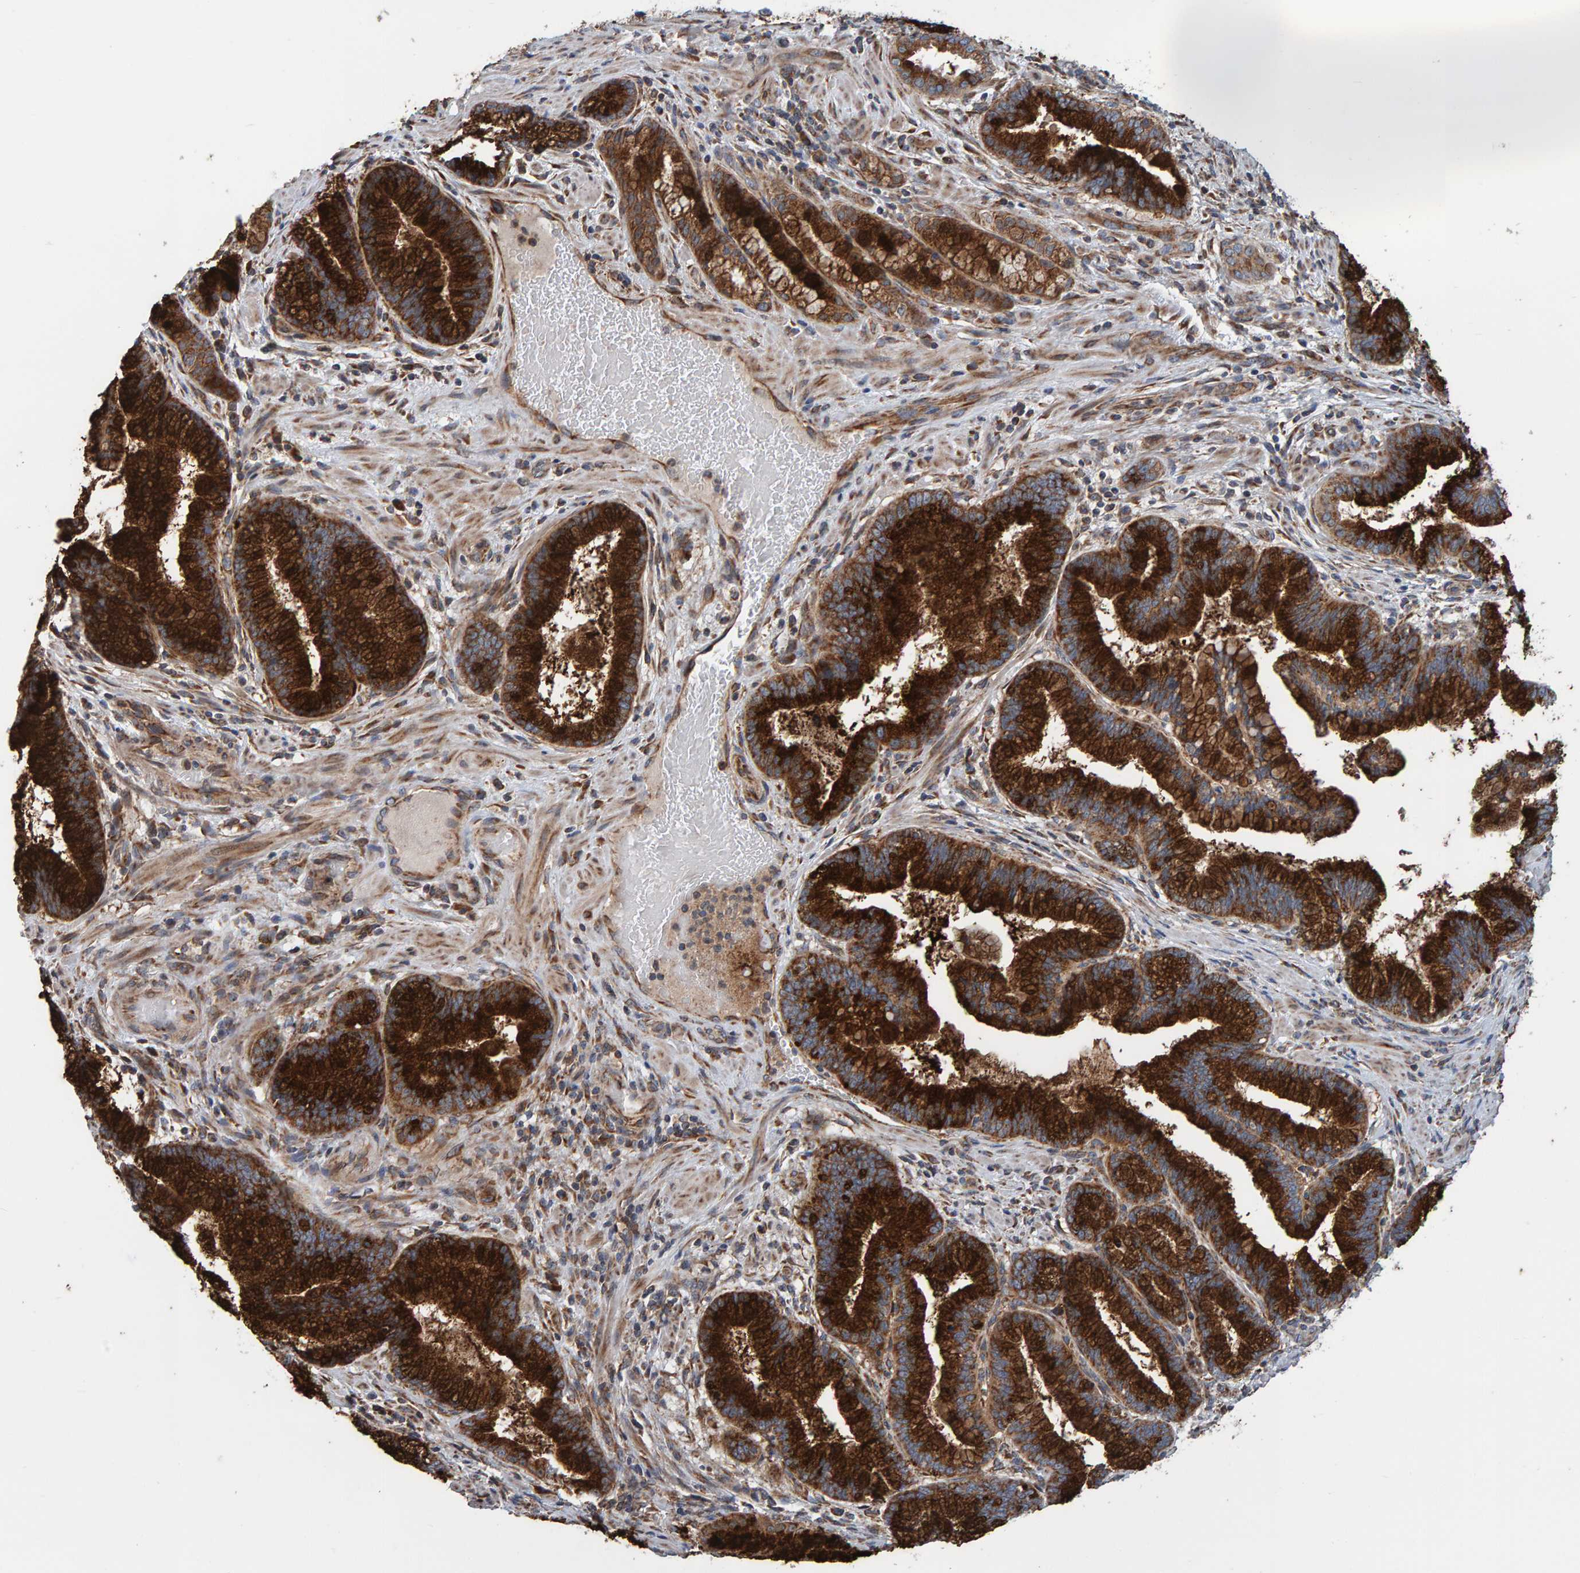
{"staining": {"intensity": "strong", "quantity": ">75%", "location": "cytoplasmic/membranous"}, "tissue": "pancreatic cancer", "cell_type": "Tumor cells", "image_type": "cancer", "snomed": [{"axis": "morphology", "description": "Adenocarcinoma, NOS"}, {"axis": "topography", "description": "Pancreas"}], "caption": "Immunohistochemistry (IHC) micrograph of human pancreatic cancer (adenocarcinoma) stained for a protein (brown), which displays high levels of strong cytoplasmic/membranous expression in about >75% of tumor cells.", "gene": "MRPL45", "patient": {"sex": "female", "age": 64}}